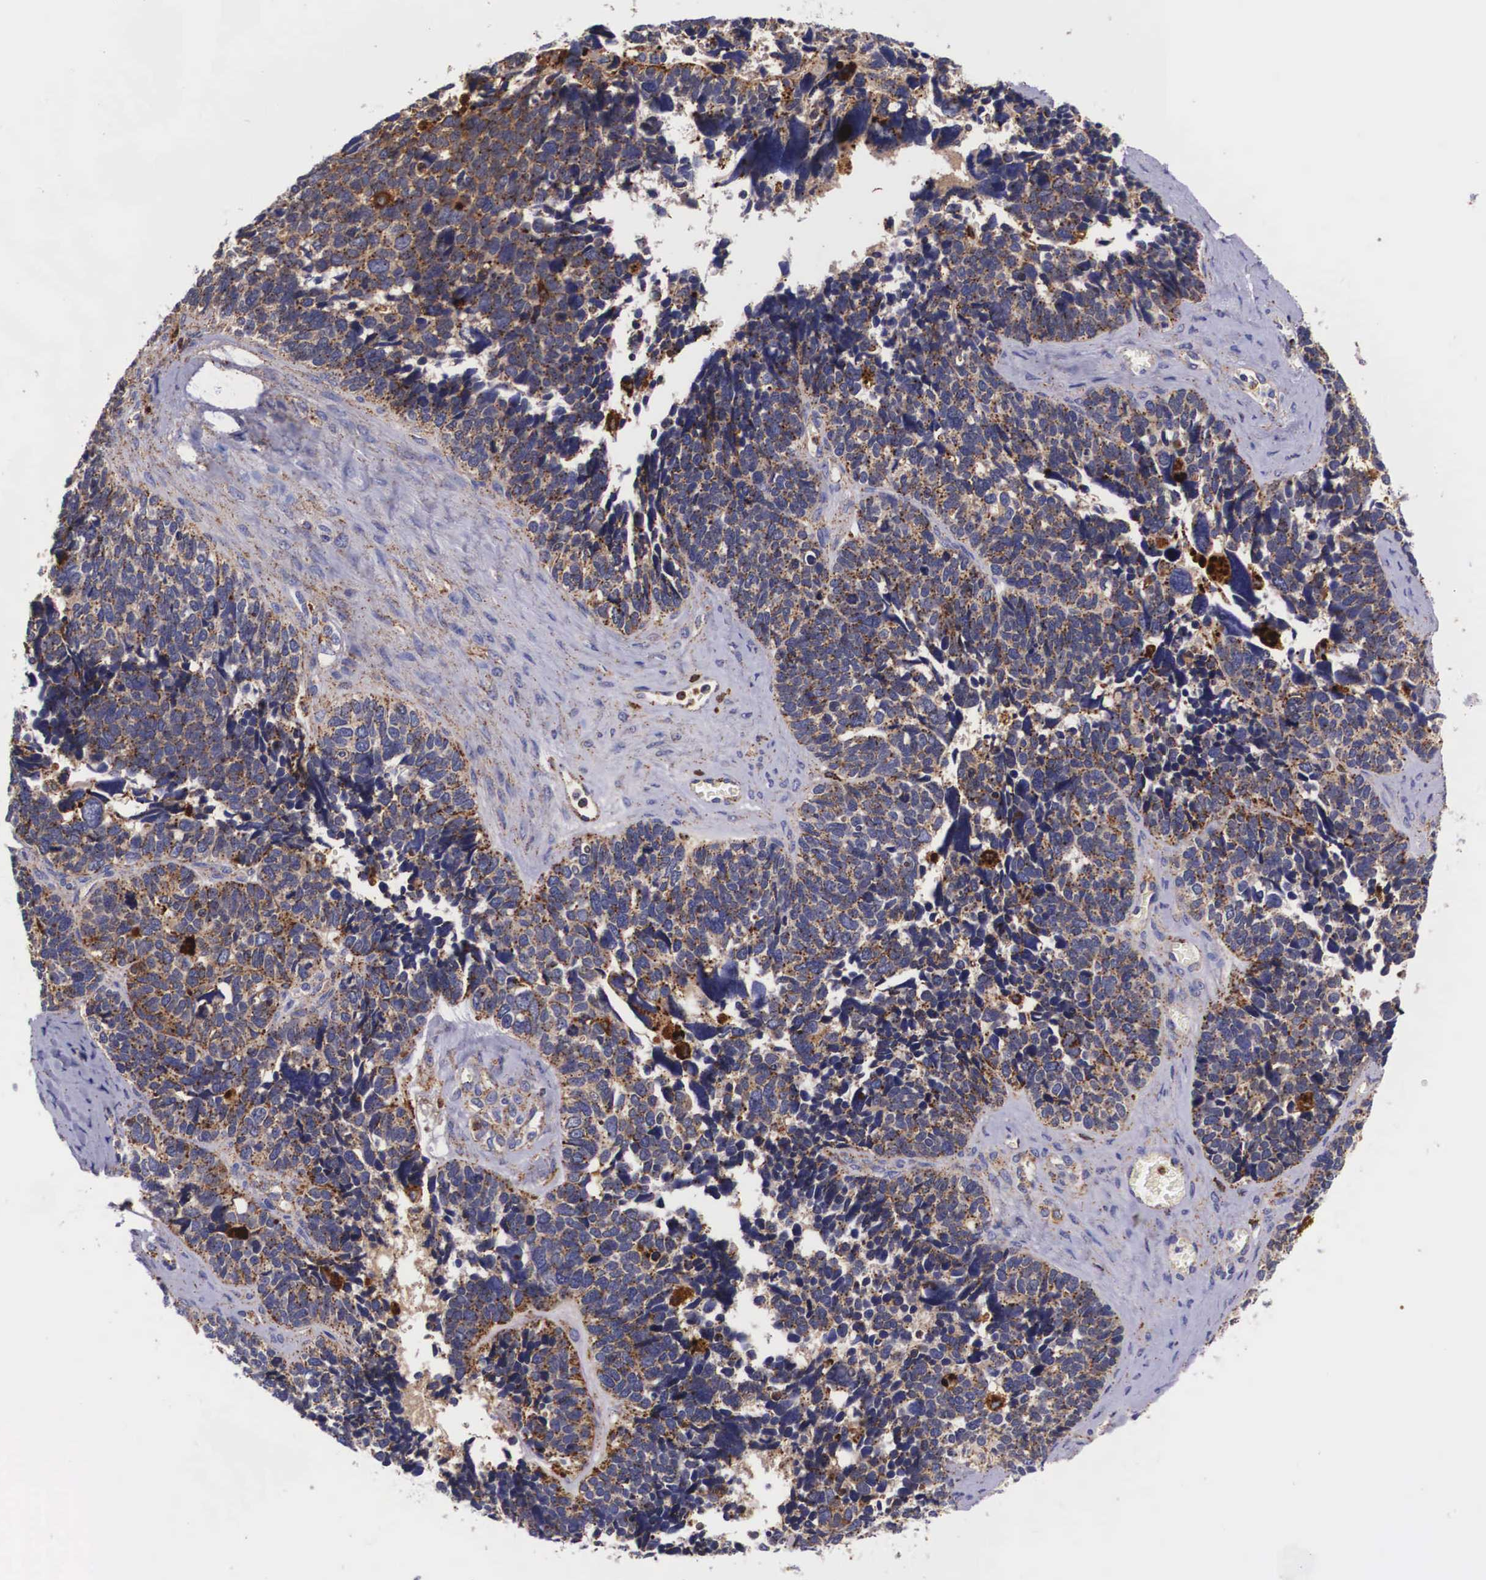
{"staining": {"intensity": "moderate", "quantity": "25%-75%", "location": "cytoplasmic/membranous"}, "tissue": "ovarian cancer", "cell_type": "Tumor cells", "image_type": "cancer", "snomed": [{"axis": "morphology", "description": "Cystadenocarcinoma, serous, NOS"}, {"axis": "topography", "description": "Ovary"}], "caption": "A micrograph showing moderate cytoplasmic/membranous staining in about 25%-75% of tumor cells in ovarian cancer (serous cystadenocarcinoma), as visualized by brown immunohistochemical staining.", "gene": "NAGA", "patient": {"sex": "female", "age": 77}}